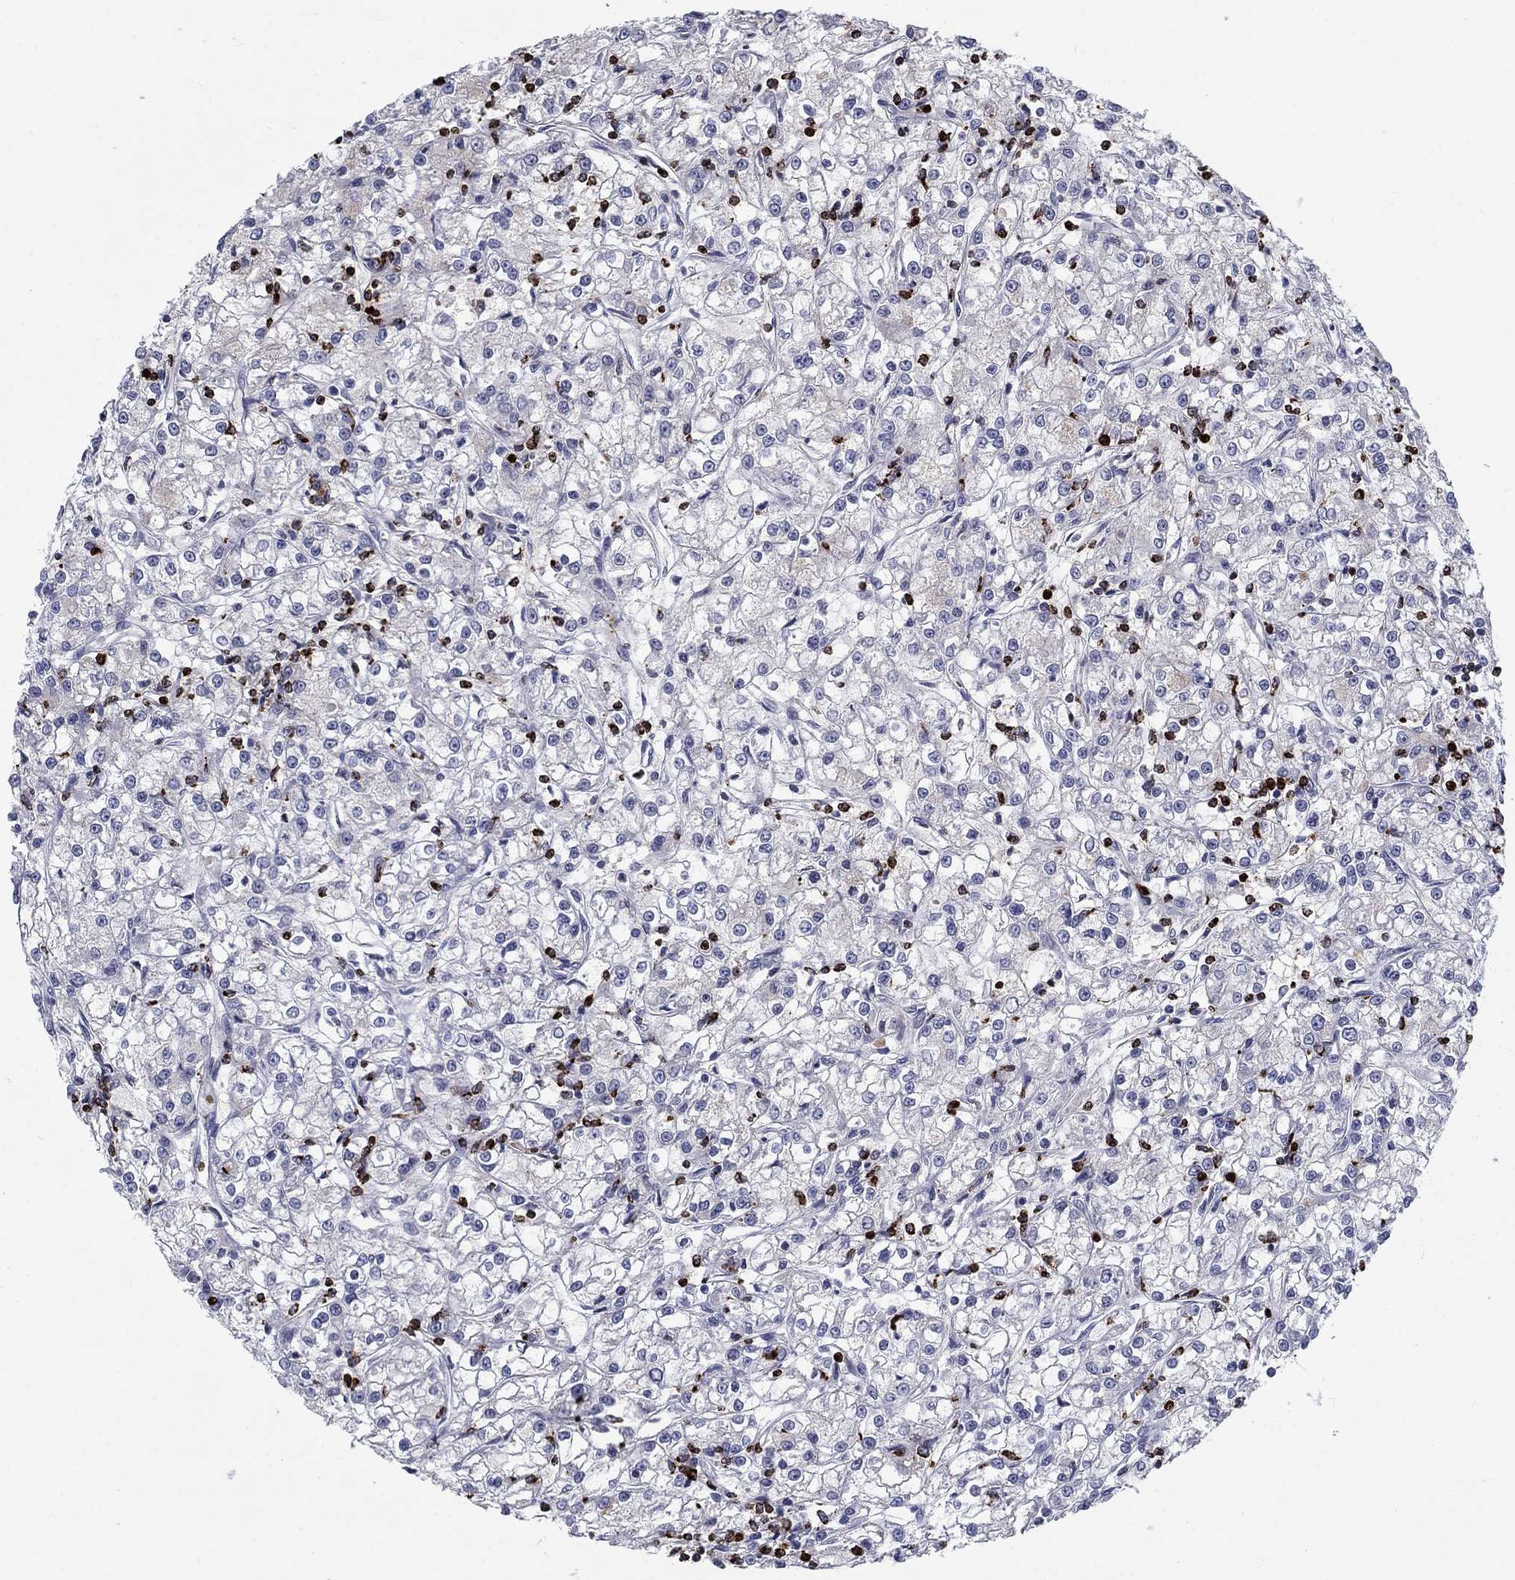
{"staining": {"intensity": "negative", "quantity": "none", "location": "none"}, "tissue": "renal cancer", "cell_type": "Tumor cells", "image_type": "cancer", "snomed": [{"axis": "morphology", "description": "Adenocarcinoma, NOS"}, {"axis": "topography", "description": "Kidney"}], "caption": "An IHC image of adenocarcinoma (renal) is shown. There is no staining in tumor cells of adenocarcinoma (renal).", "gene": "GZMA", "patient": {"sex": "female", "age": 59}}